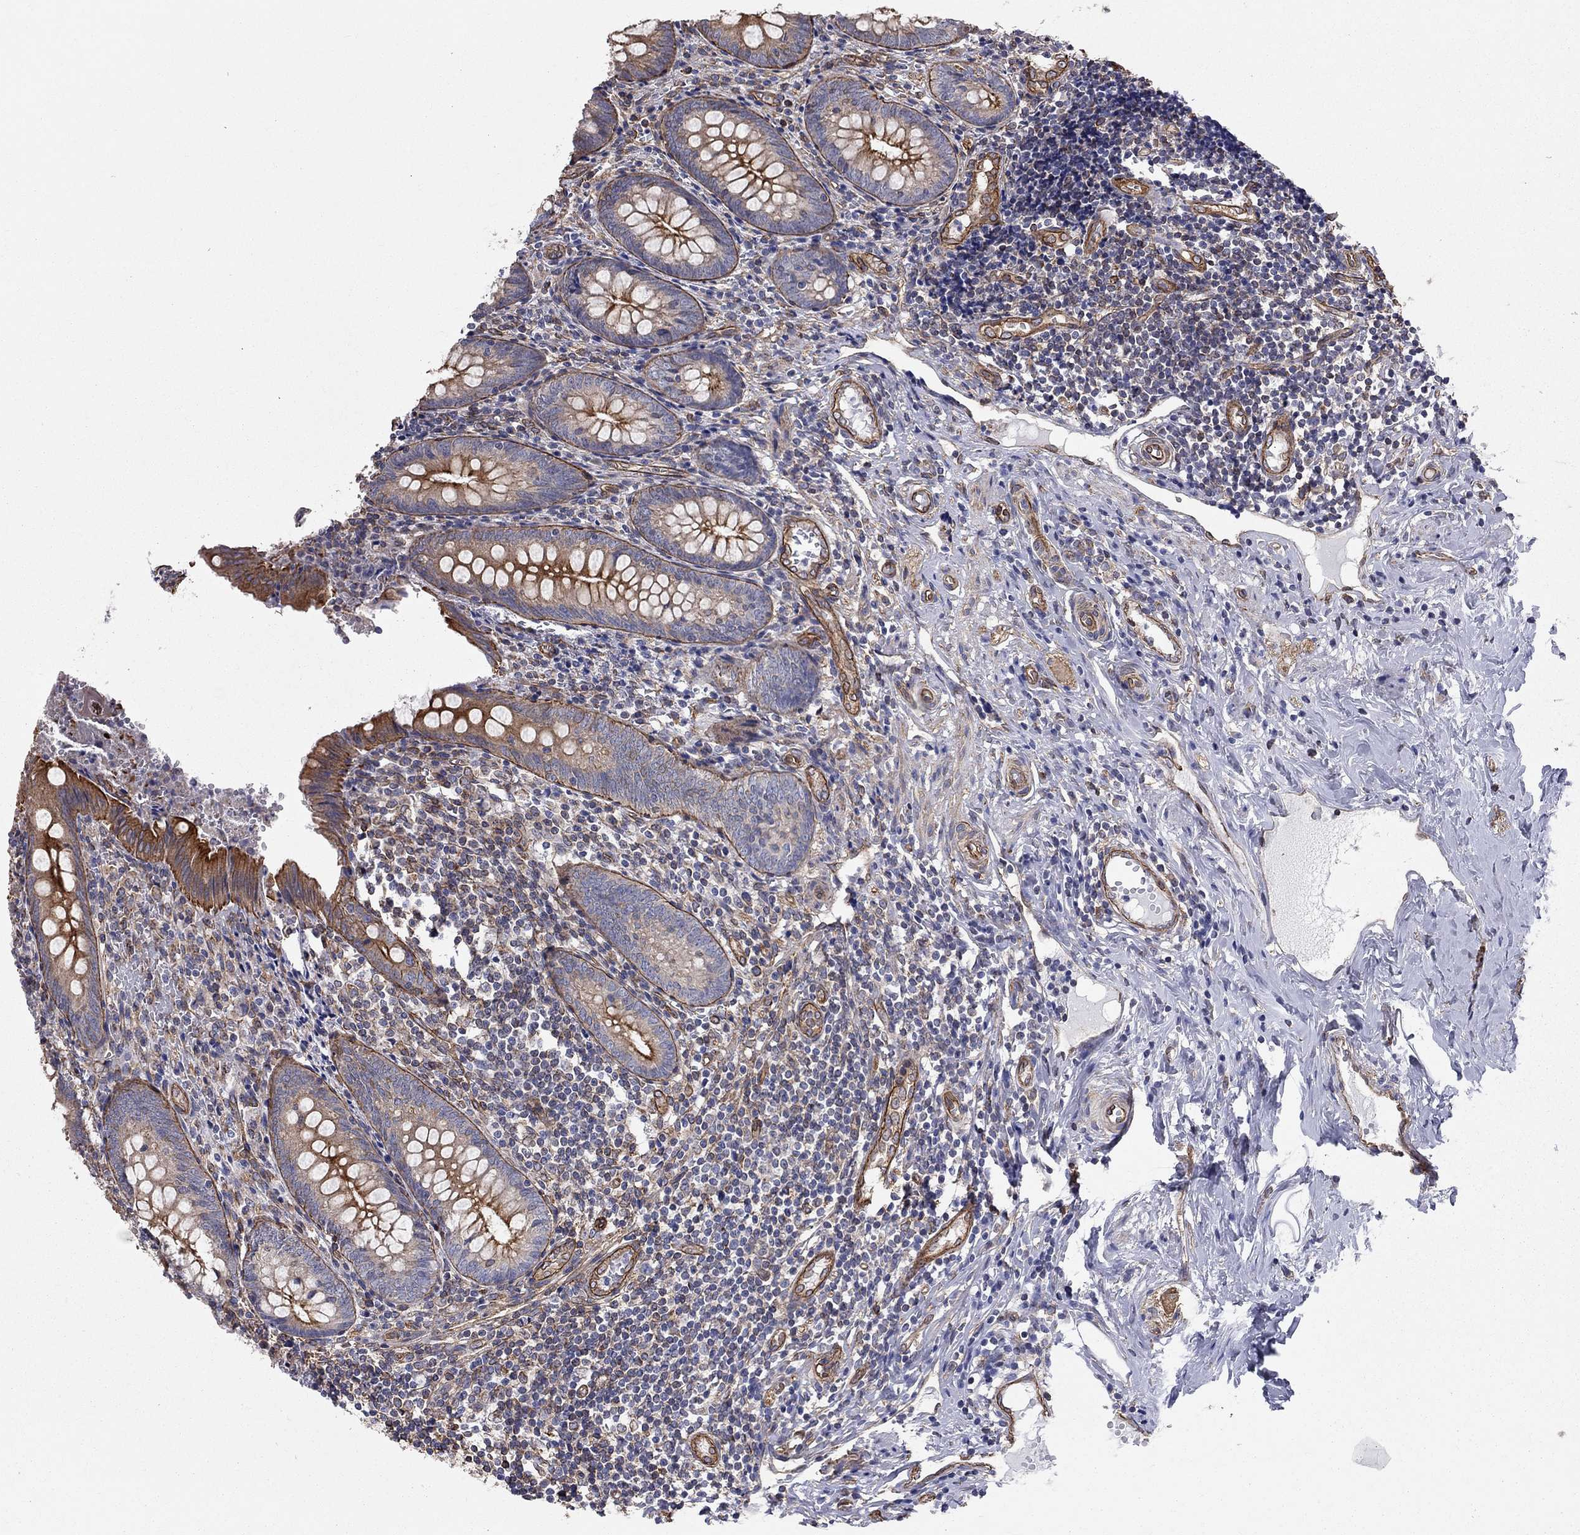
{"staining": {"intensity": "strong", "quantity": "25%-75%", "location": "cytoplasmic/membranous"}, "tissue": "appendix", "cell_type": "Glandular cells", "image_type": "normal", "snomed": [{"axis": "morphology", "description": "Normal tissue, NOS"}, {"axis": "topography", "description": "Appendix"}], "caption": "A photomicrograph of appendix stained for a protein shows strong cytoplasmic/membranous brown staining in glandular cells.", "gene": "BICDL2", "patient": {"sex": "female", "age": 23}}